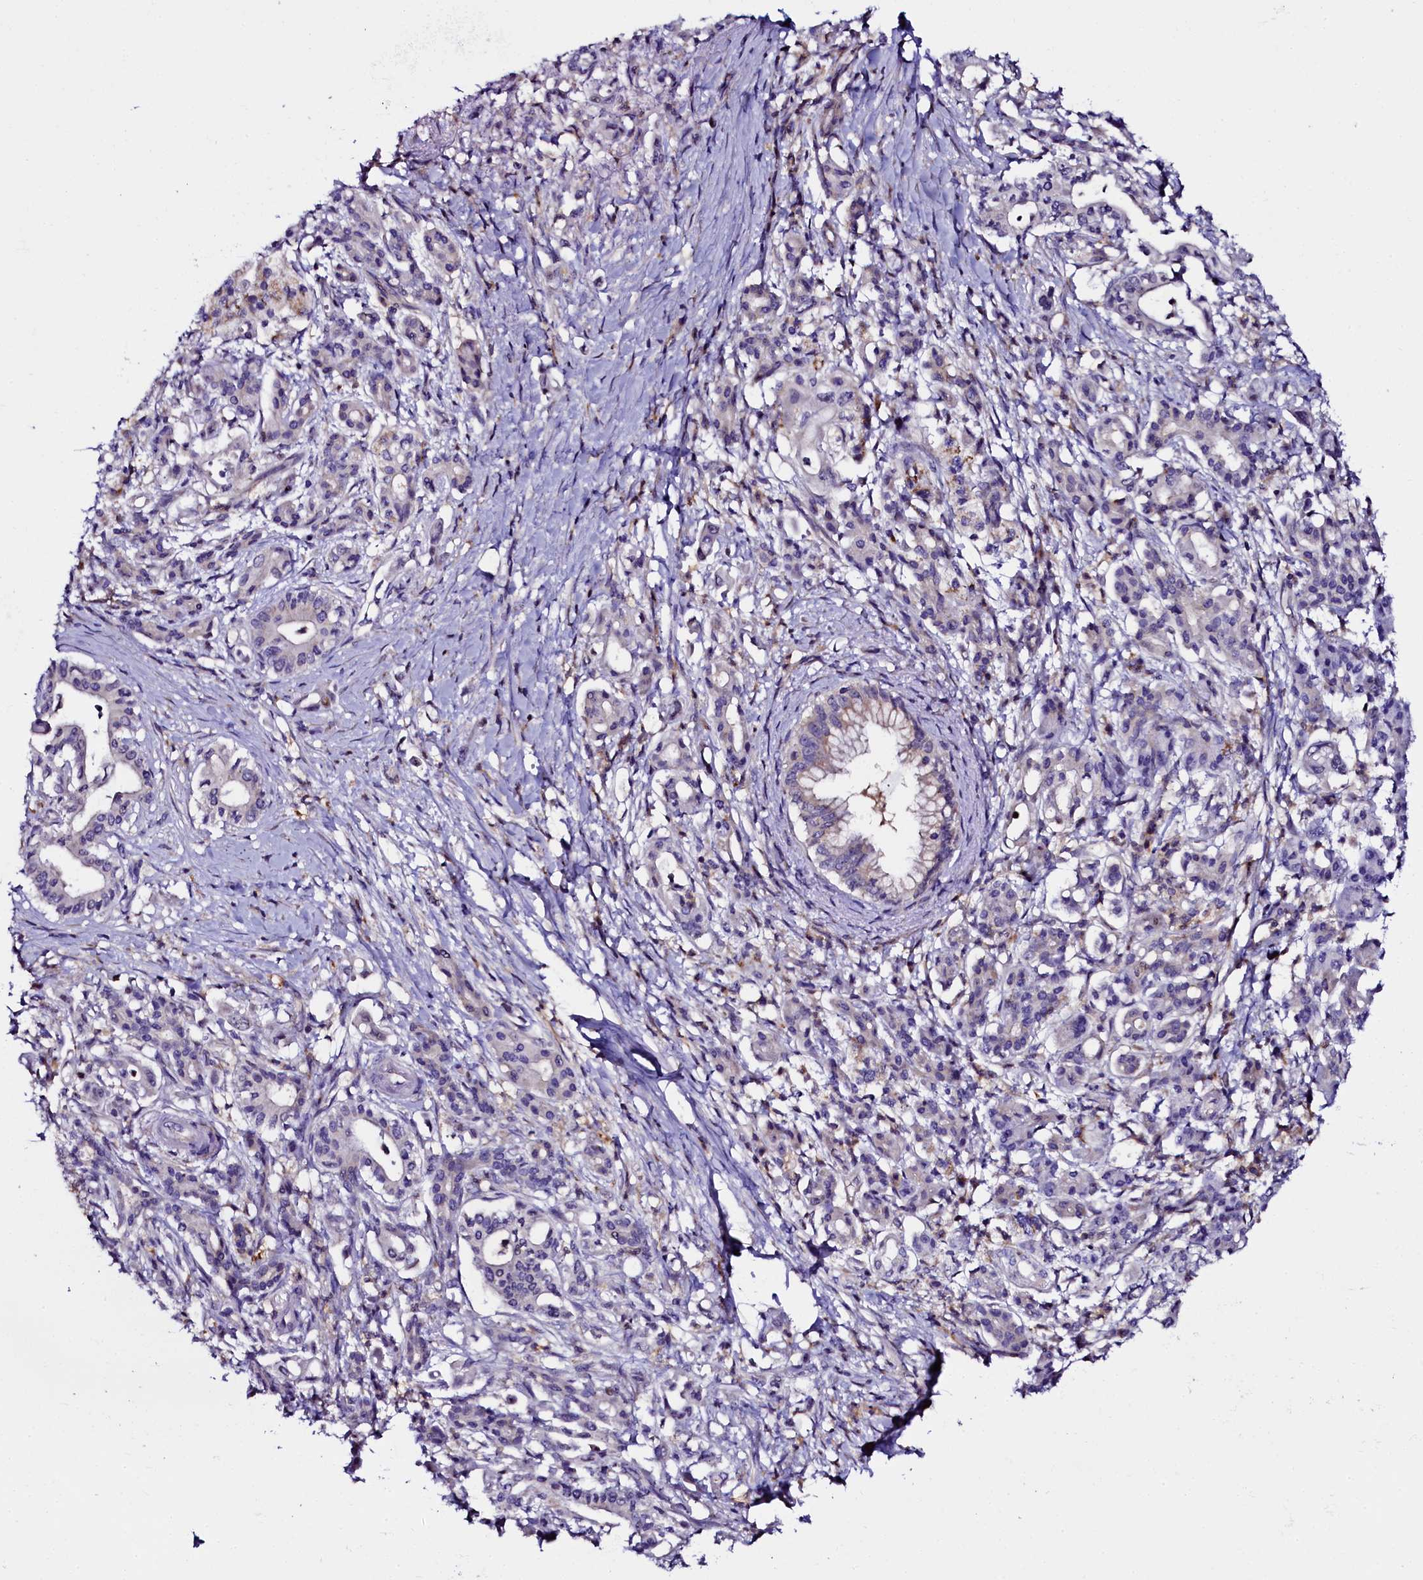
{"staining": {"intensity": "negative", "quantity": "none", "location": "none"}, "tissue": "pancreatic cancer", "cell_type": "Tumor cells", "image_type": "cancer", "snomed": [{"axis": "morphology", "description": "Adenocarcinoma, NOS"}, {"axis": "topography", "description": "Pancreas"}], "caption": "IHC of human pancreatic cancer (adenocarcinoma) reveals no positivity in tumor cells. The staining is performed using DAB brown chromogen with nuclei counter-stained in using hematoxylin.", "gene": "OTOL1", "patient": {"sex": "female", "age": 66}}